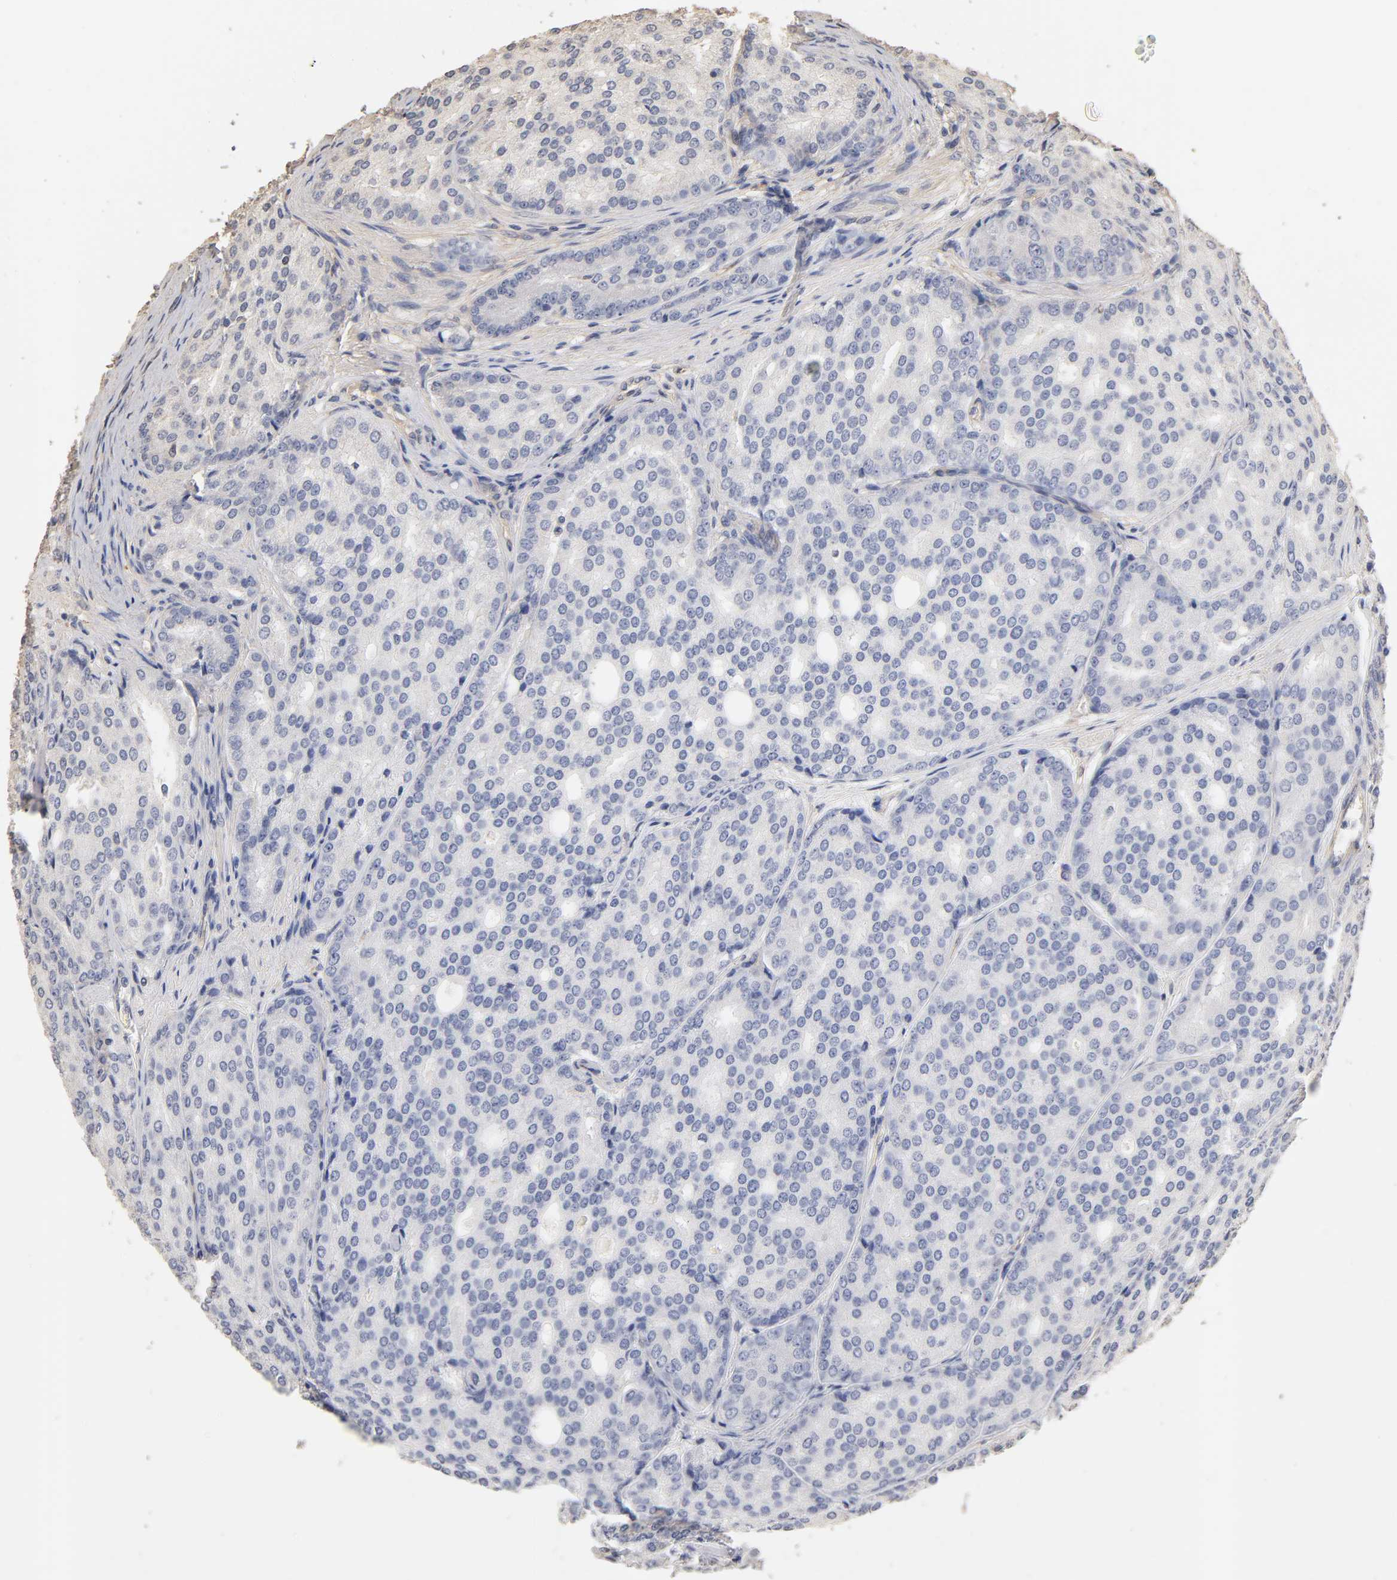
{"staining": {"intensity": "negative", "quantity": "none", "location": "none"}, "tissue": "prostate cancer", "cell_type": "Tumor cells", "image_type": "cancer", "snomed": [{"axis": "morphology", "description": "Adenocarcinoma, High grade"}, {"axis": "topography", "description": "Prostate"}], "caption": "High power microscopy micrograph of an immunohistochemistry photomicrograph of prostate adenocarcinoma (high-grade), revealing no significant expression in tumor cells.", "gene": "VSIG4", "patient": {"sex": "male", "age": 64}}